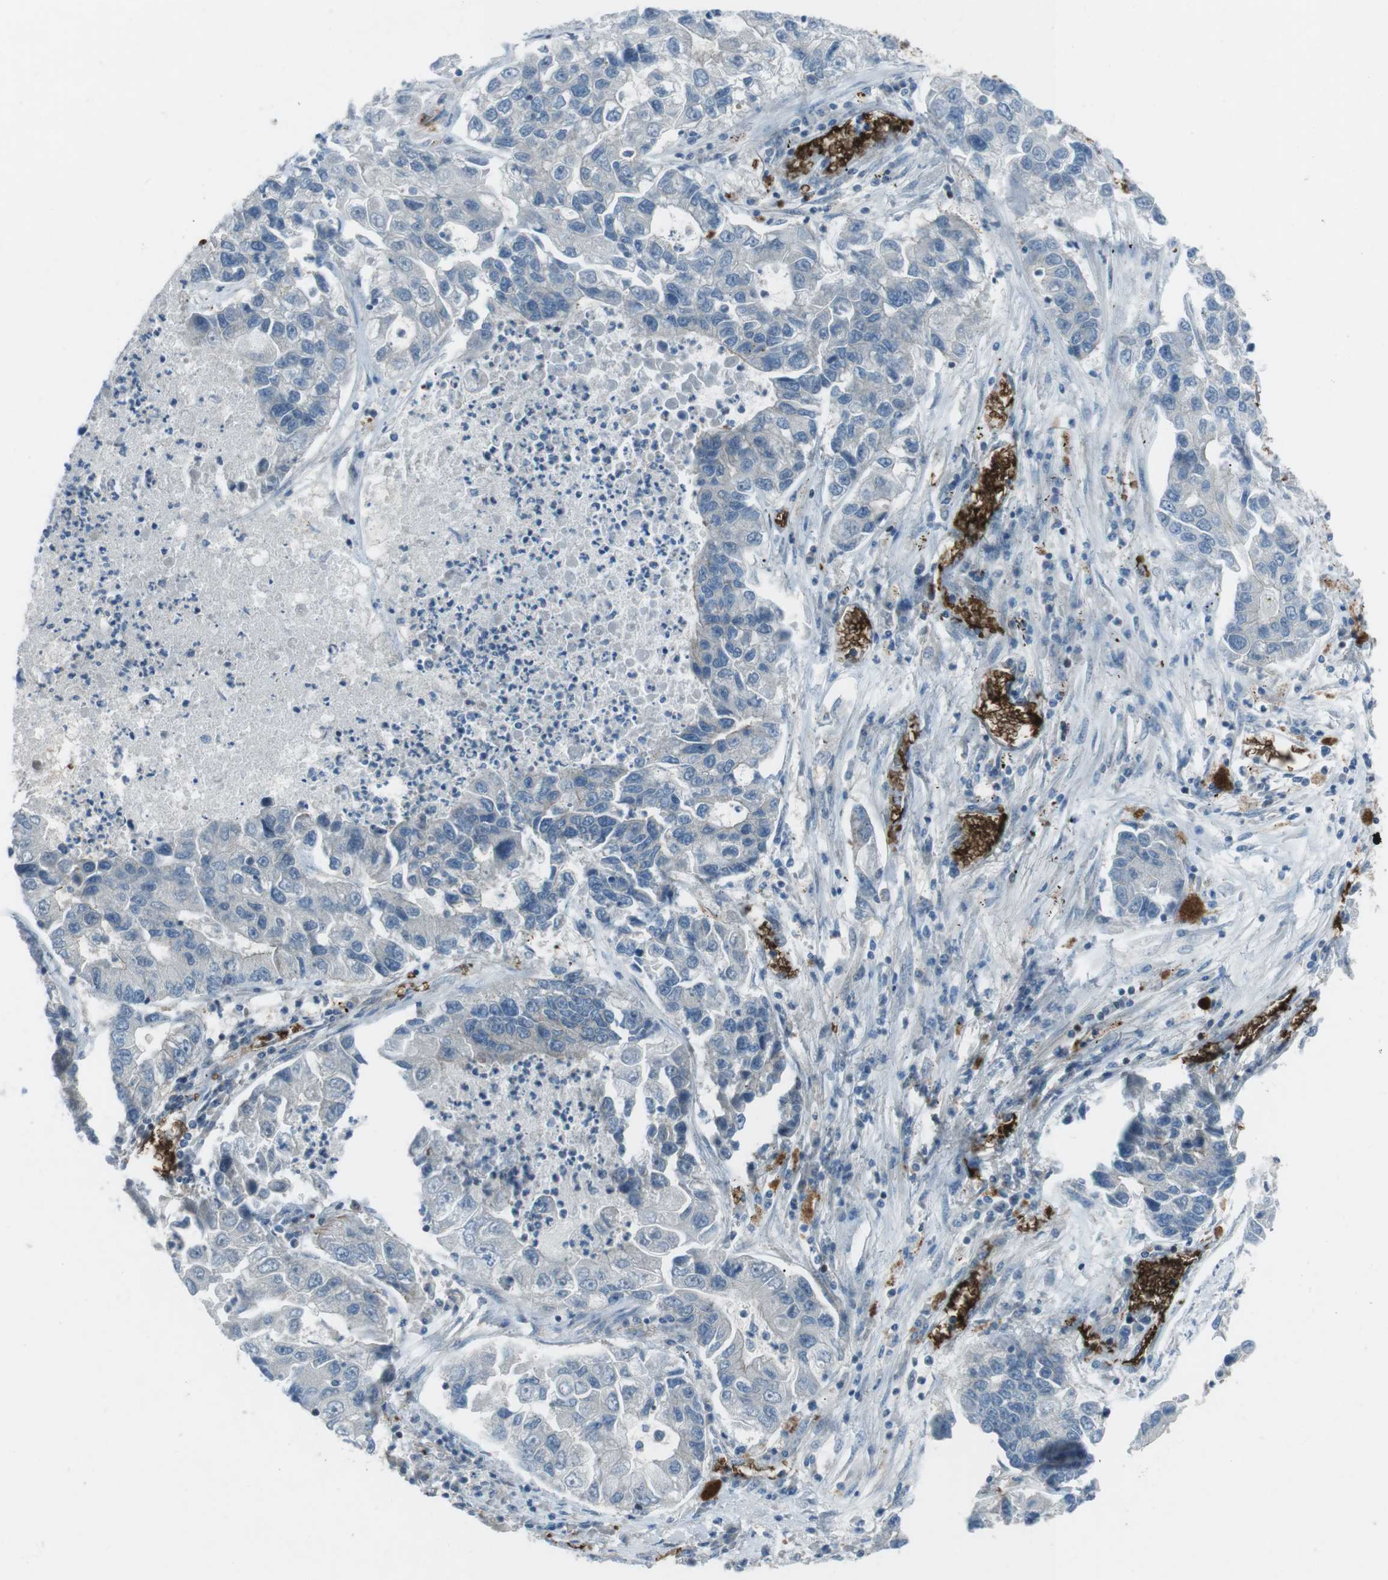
{"staining": {"intensity": "negative", "quantity": "none", "location": "none"}, "tissue": "lung cancer", "cell_type": "Tumor cells", "image_type": "cancer", "snomed": [{"axis": "morphology", "description": "Adenocarcinoma, NOS"}, {"axis": "topography", "description": "Lung"}], "caption": "Protein analysis of lung cancer (adenocarcinoma) shows no significant expression in tumor cells.", "gene": "SPTA1", "patient": {"sex": "female", "age": 51}}